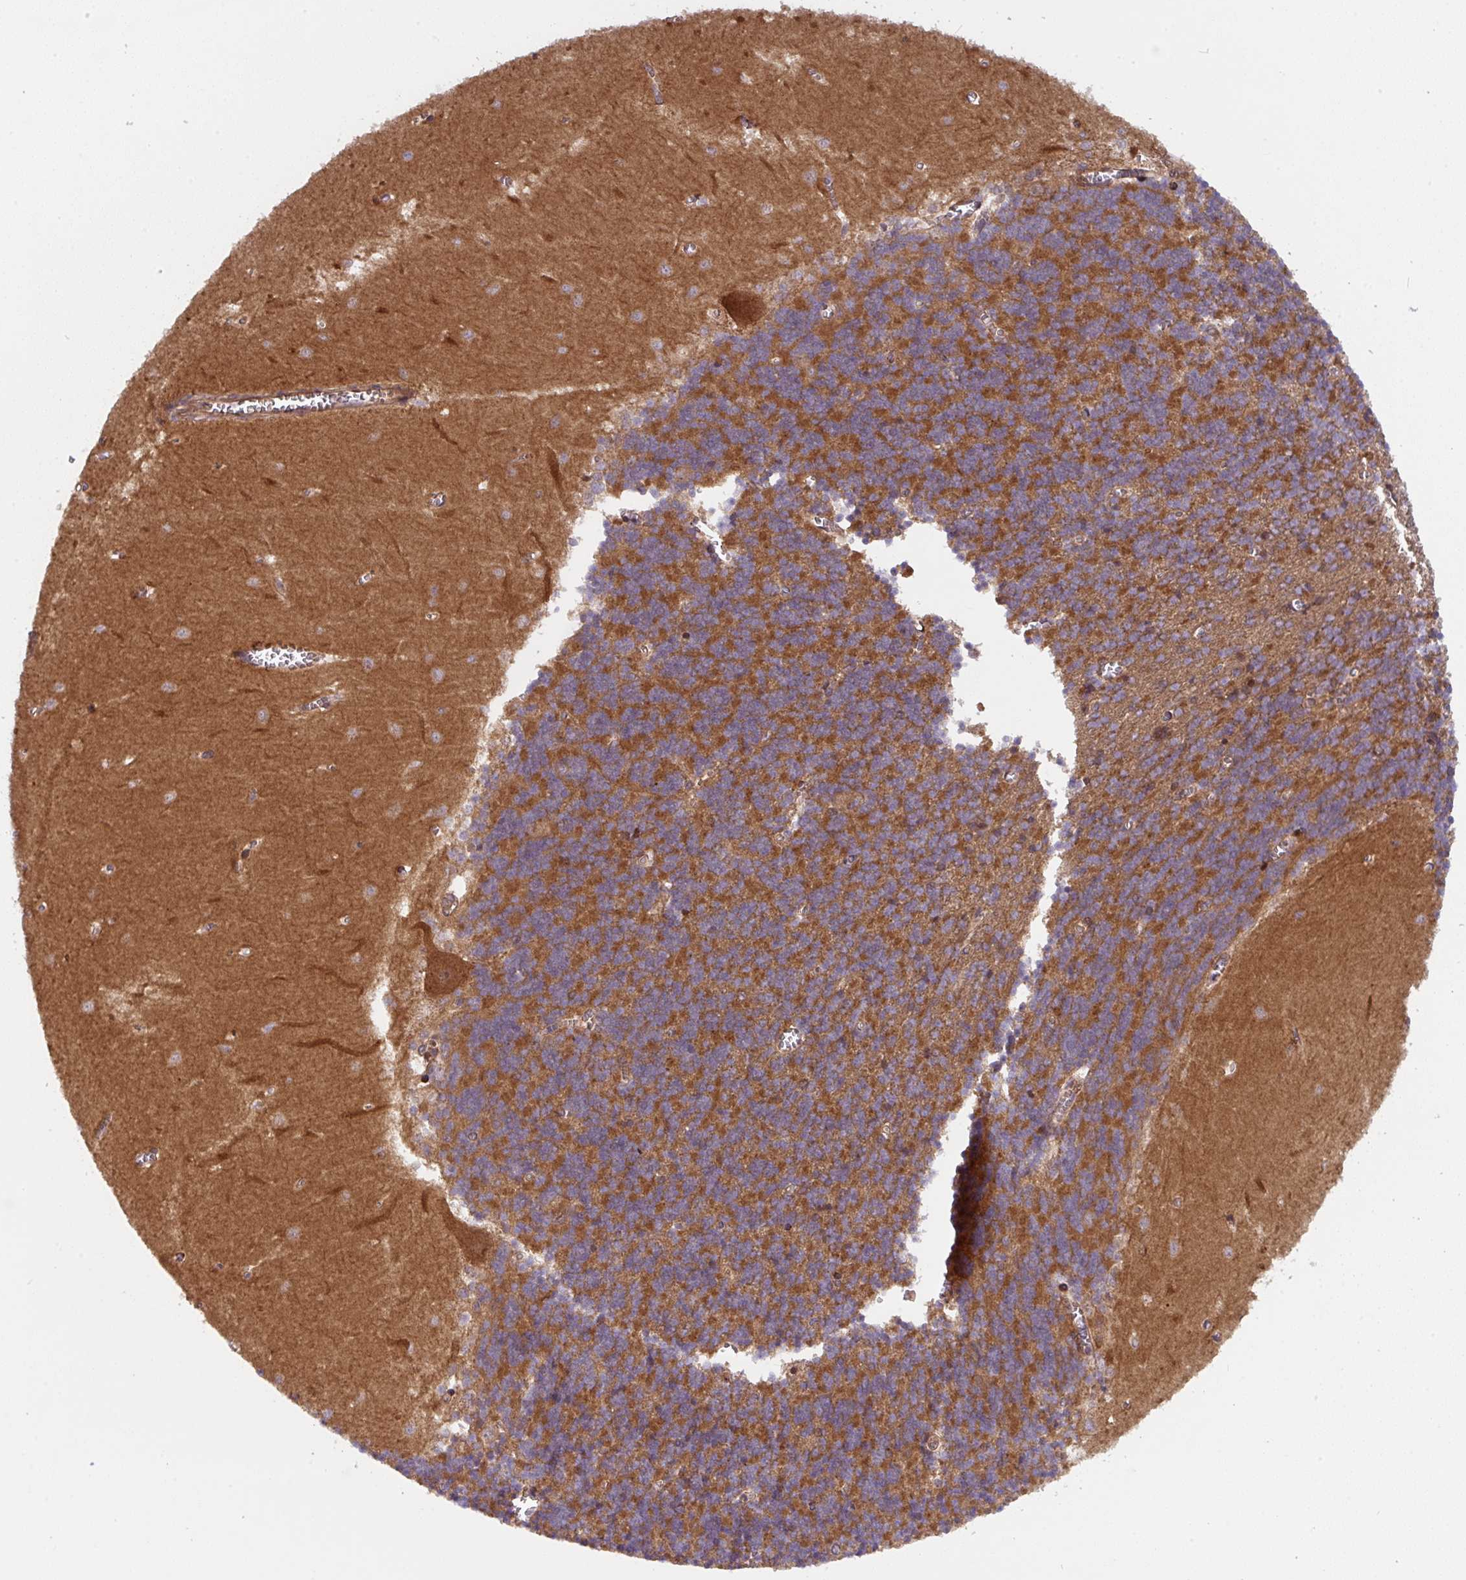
{"staining": {"intensity": "strong", "quantity": "25%-75%", "location": "cytoplasmic/membranous"}, "tissue": "cerebellum", "cell_type": "Cells in granular layer", "image_type": "normal", "snomed": [{"axis": "morphology", "description": "Normal tissue, NOS"}, {"axis": "topography", "description": "Cerebellum"}], "caption": "Immunohistochemical staining of normal human cerebellum exhibits high levels of strong cytoplasmic/membranous staining in about 25%-75% of cells in granular layer.", "gene": "APOBEC3D", "patient": {"sex": "male", "age": 37}}